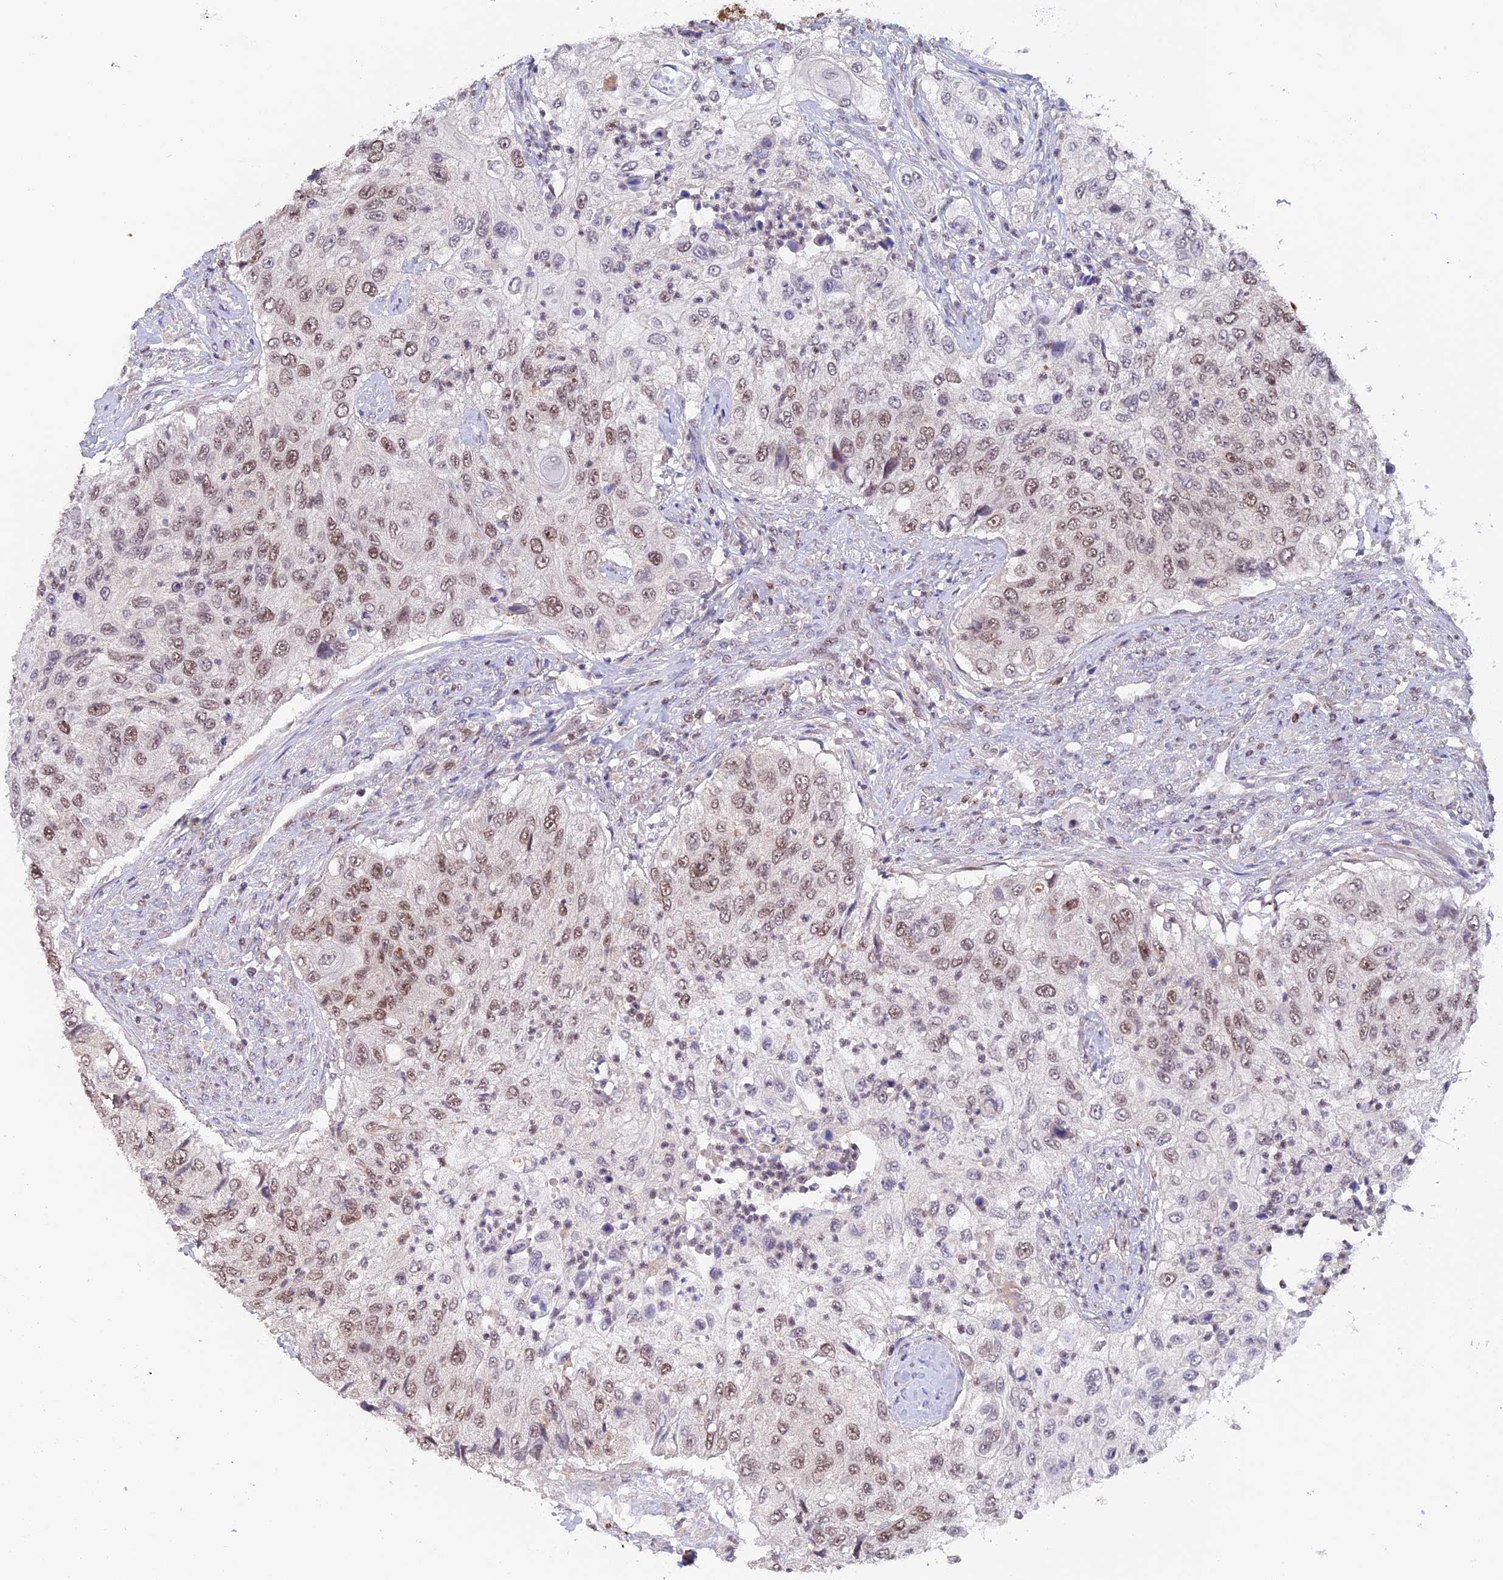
{"staining": {"intensity": "moderate", "quantity": "25%-75%", "location": "nuclear"}, "tissue": "urothelial cancer", "cell_type": "Tumor cells", "image_type": "cancer", "snomed": [{"axis": "morphology", "description": "Urothelial carcinoma, High grade"}, {"axis": "topography", "description": "Urinary bladder"}], "caption": "Urothelial carcinoma (high-grade) tissue shows moderate nuclear staining in approximately 25%-75% of tumor cells, visualized by immunohistochemistry.", "gene": "RFC5", "patient": {"sex": "female", "age": 60}}